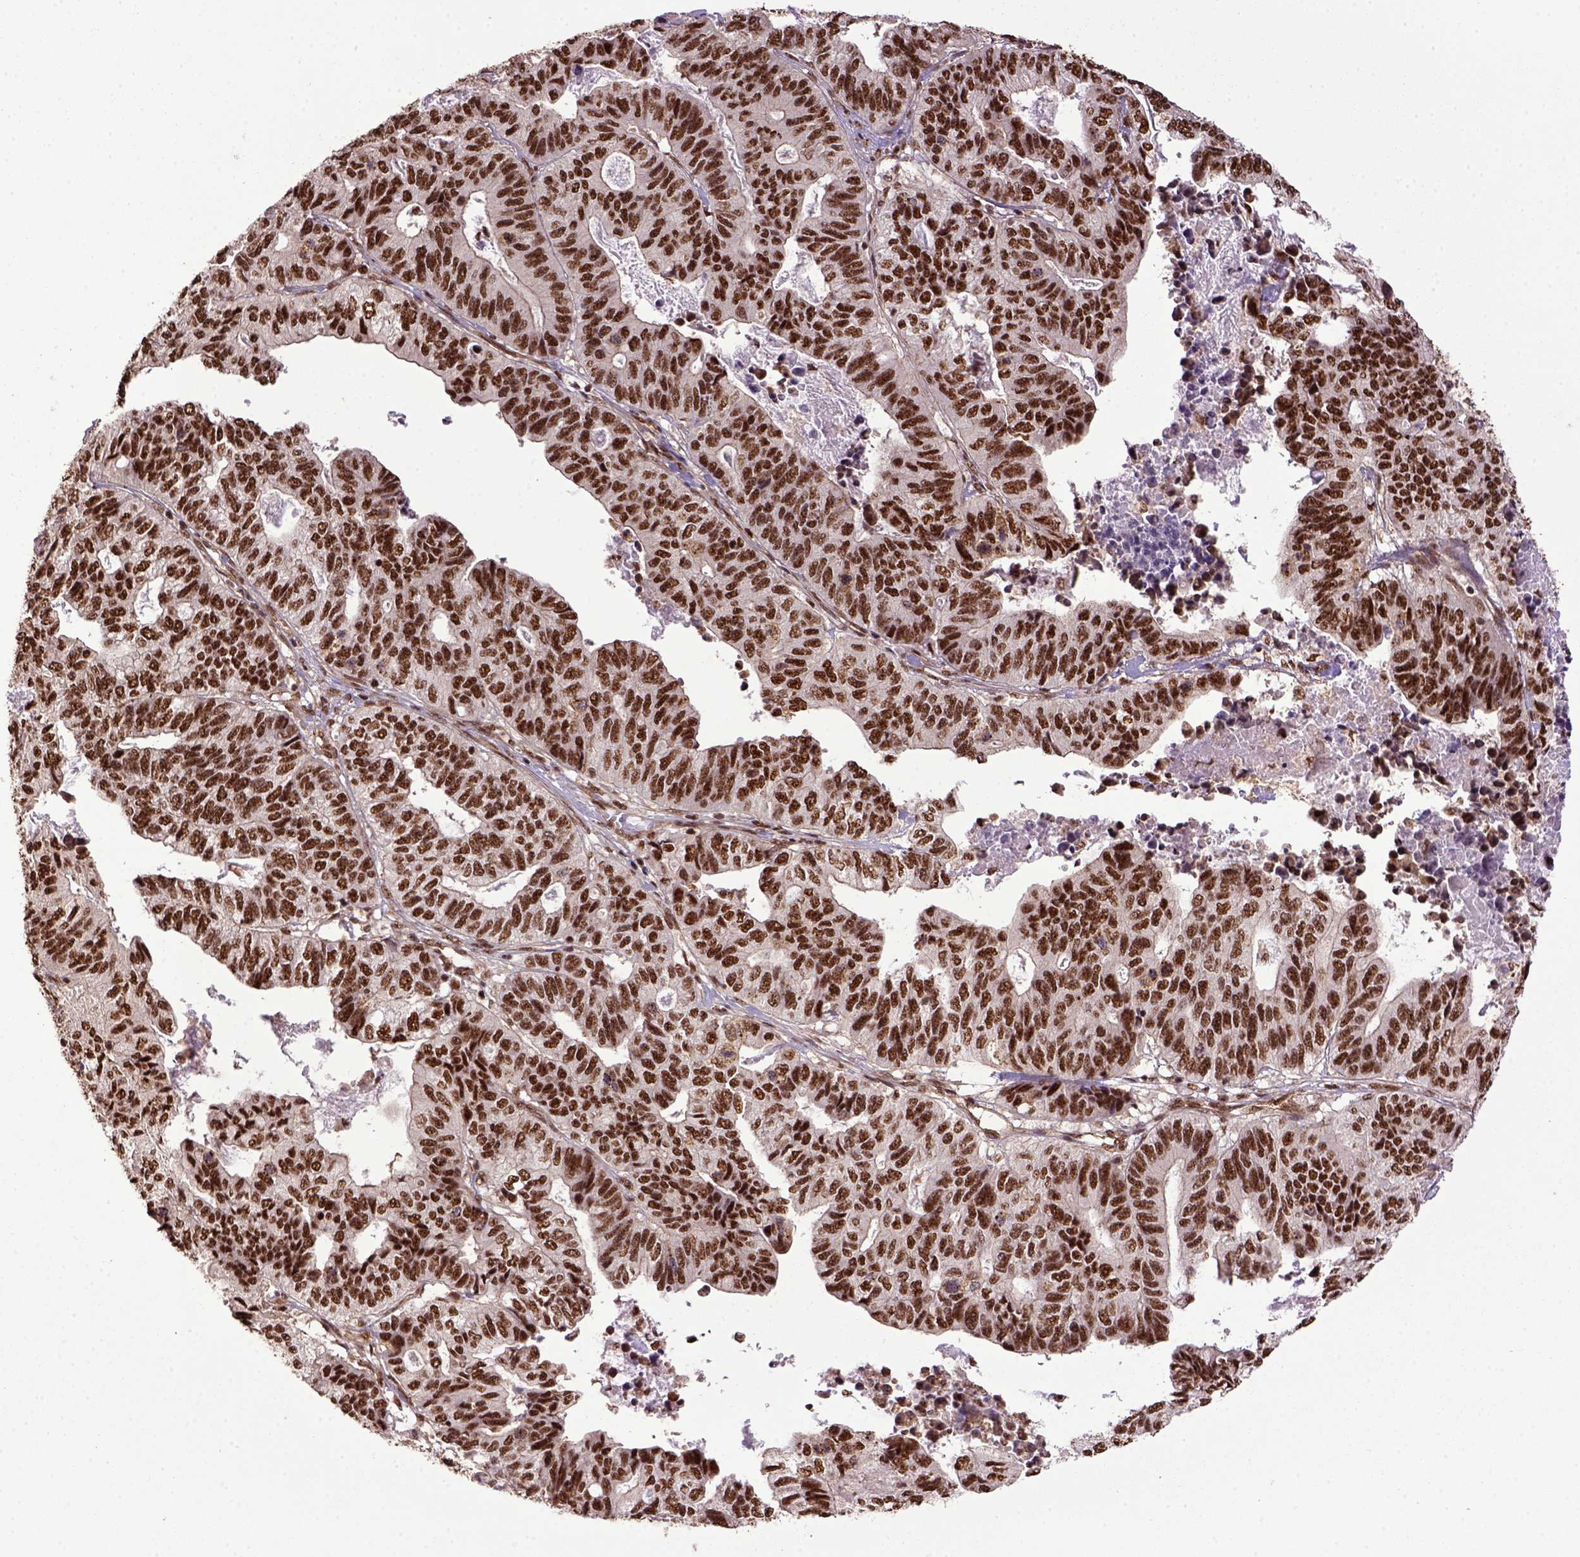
{"staining": {"intensity": "strong", "quantity": ">75%", "location": "nuclear"}, "tissue": "stomach cancer", "cell_type": "Tumor cells", "image_type": "cancer", "snomed": [{"axis": "morphology", "description": "Adenocarcinoma, NOS"}, {"axis": "topography", "description": "Stomach, upper"}], "caption": "The histopathology image demonstrates staining of adenocarcinoma (stomach), revealing strong nuclear protein positivity (brown color) within tumor cells. (DAB IHC, brown staining for protein, blue staining for nuclei).", "gene": "PPIG", "patient": {"sex": "female", "age": 67}}